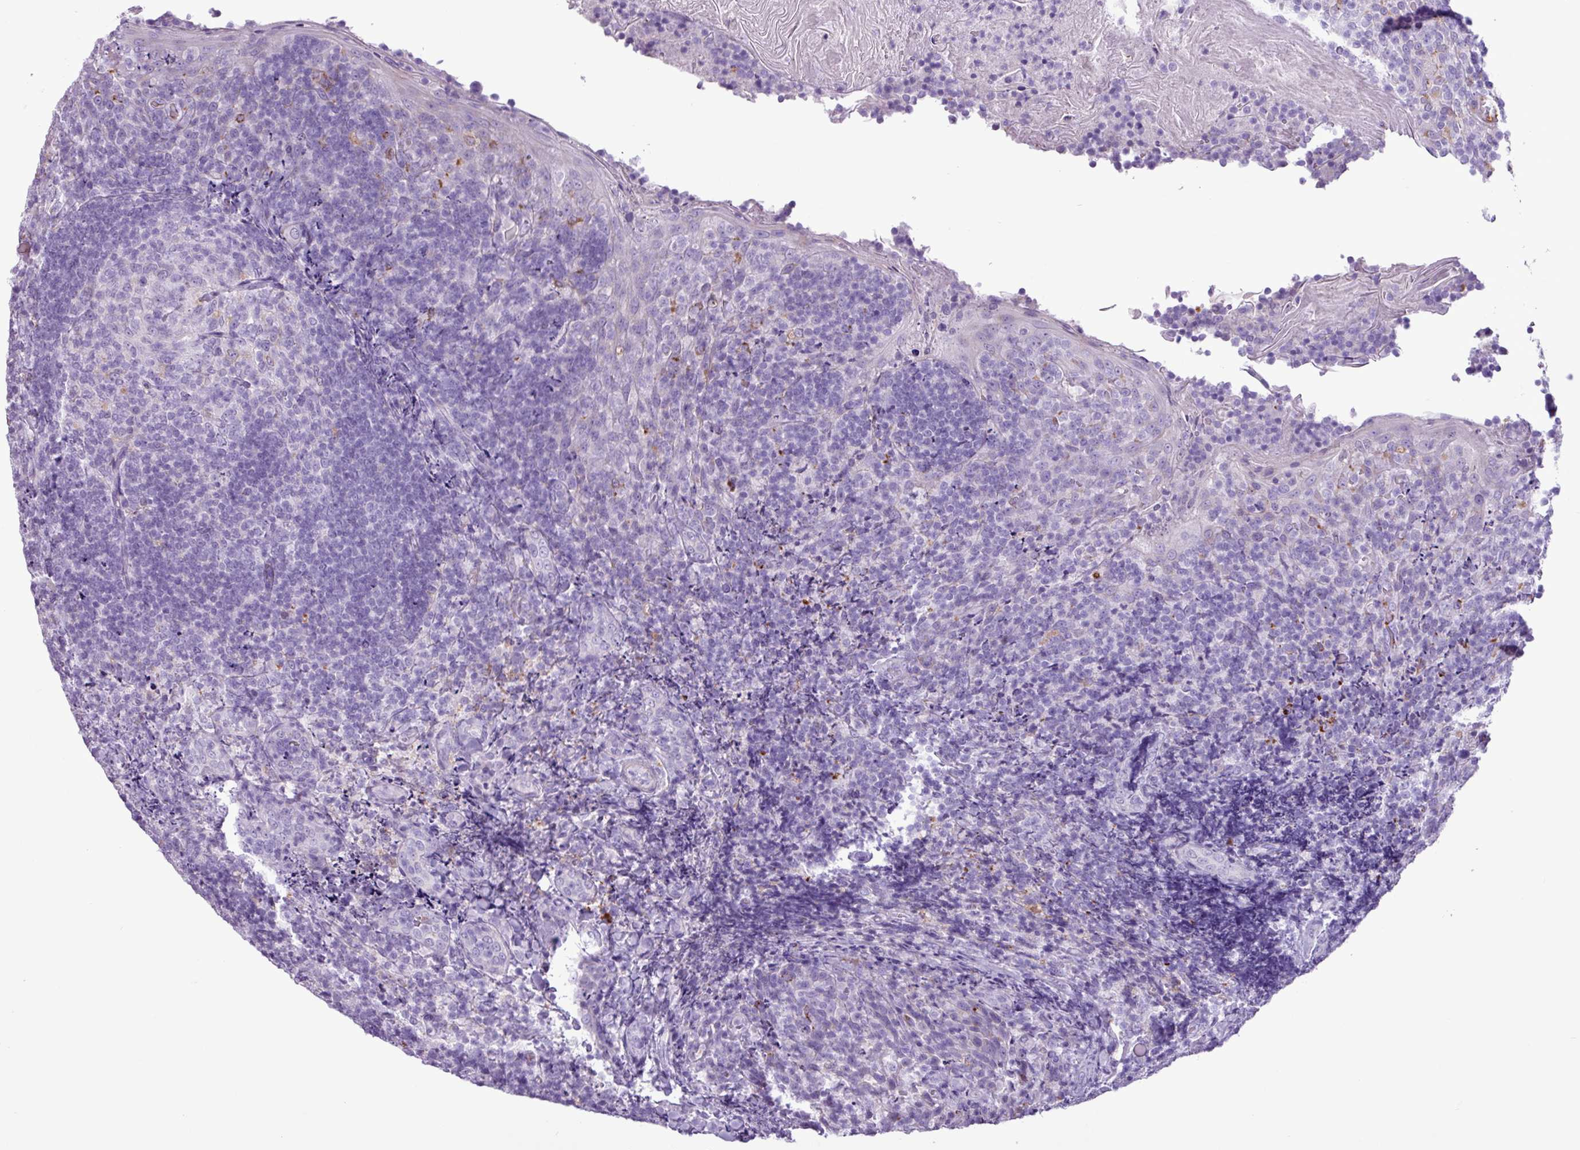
{"staining": {"intensity": "negative", "quantity": "none", "location": "none"}, "tissue": "tonsil", "cell_type": "Germinal center cells", "image_type": "normal", "snomed": [{"axis": "morphology", "description": "Normal tissue, NOS"}, {"axis": "topography", "description": "Tonsil"}], "caption": "IHC micrograph of unremarkable tonsil: tonsil stained with DAB (3,3'-diaminobenzidine) shows no significant protein positivity in germinal center cells.", "gene": "TMEM200C", "patient": {"sex": "female", "age": 10}}